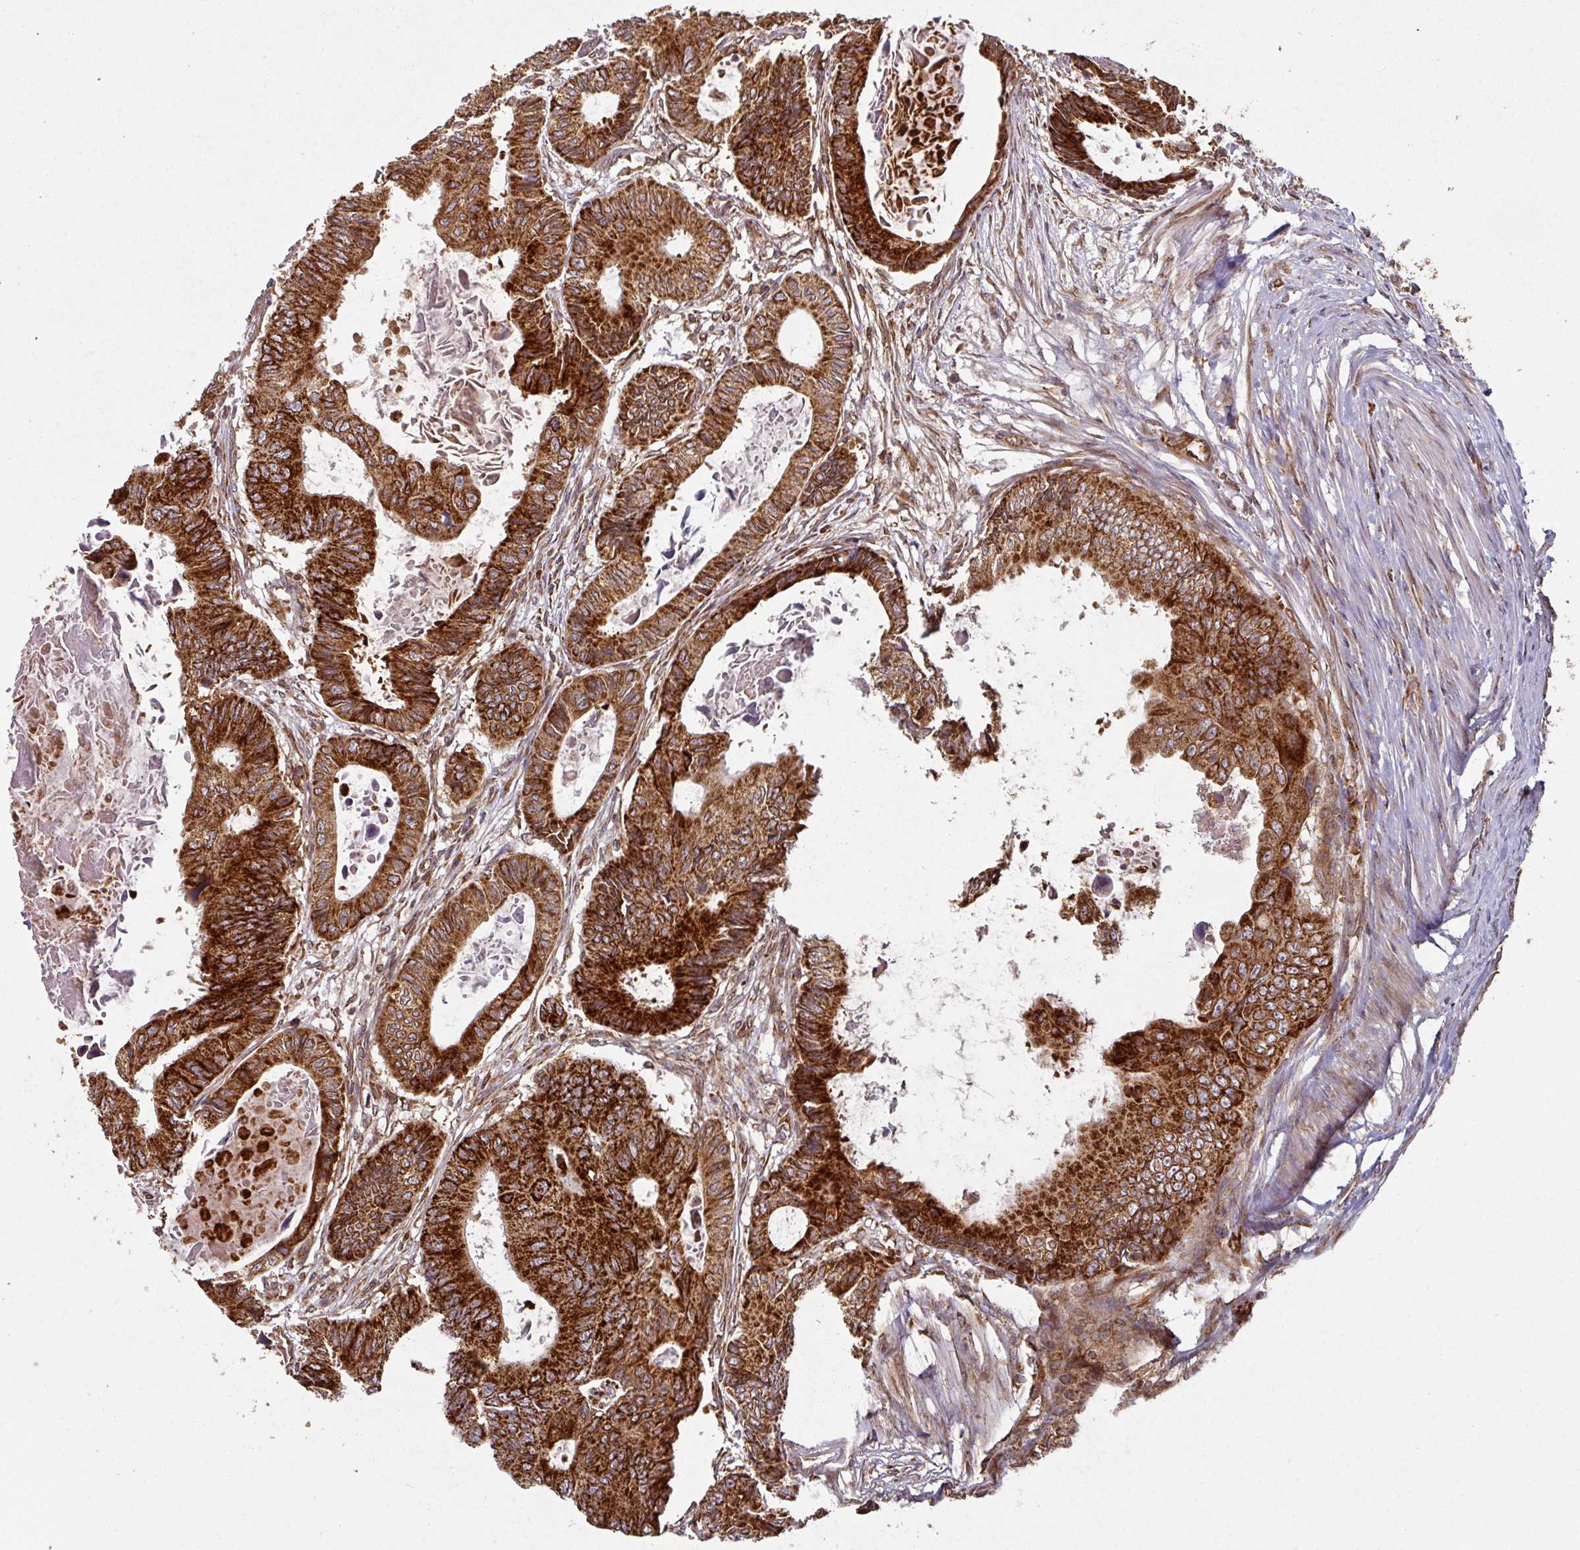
{"staining": {"intensity": "strong", "quantity": ">75%", "location": "cytoplasmic/membranous"}, "tissue": "colorectal cancer", "cell_type": "Tumor cells", "image_type": "cancer", "snomed": [{"axis": "morphology", "description": "Adenocarcinoma, NOS"}, {"axis": "topography", "description": "Colon"}], "caption": "A brown stain shows strong cytoplasmic/membranous expression of a protein in adenocarcinoma (colorectal) tumor cells. Nuclei are stained in blue.", "gene": "TRAP1", "patient": {"sex": "male", "age": 85}}